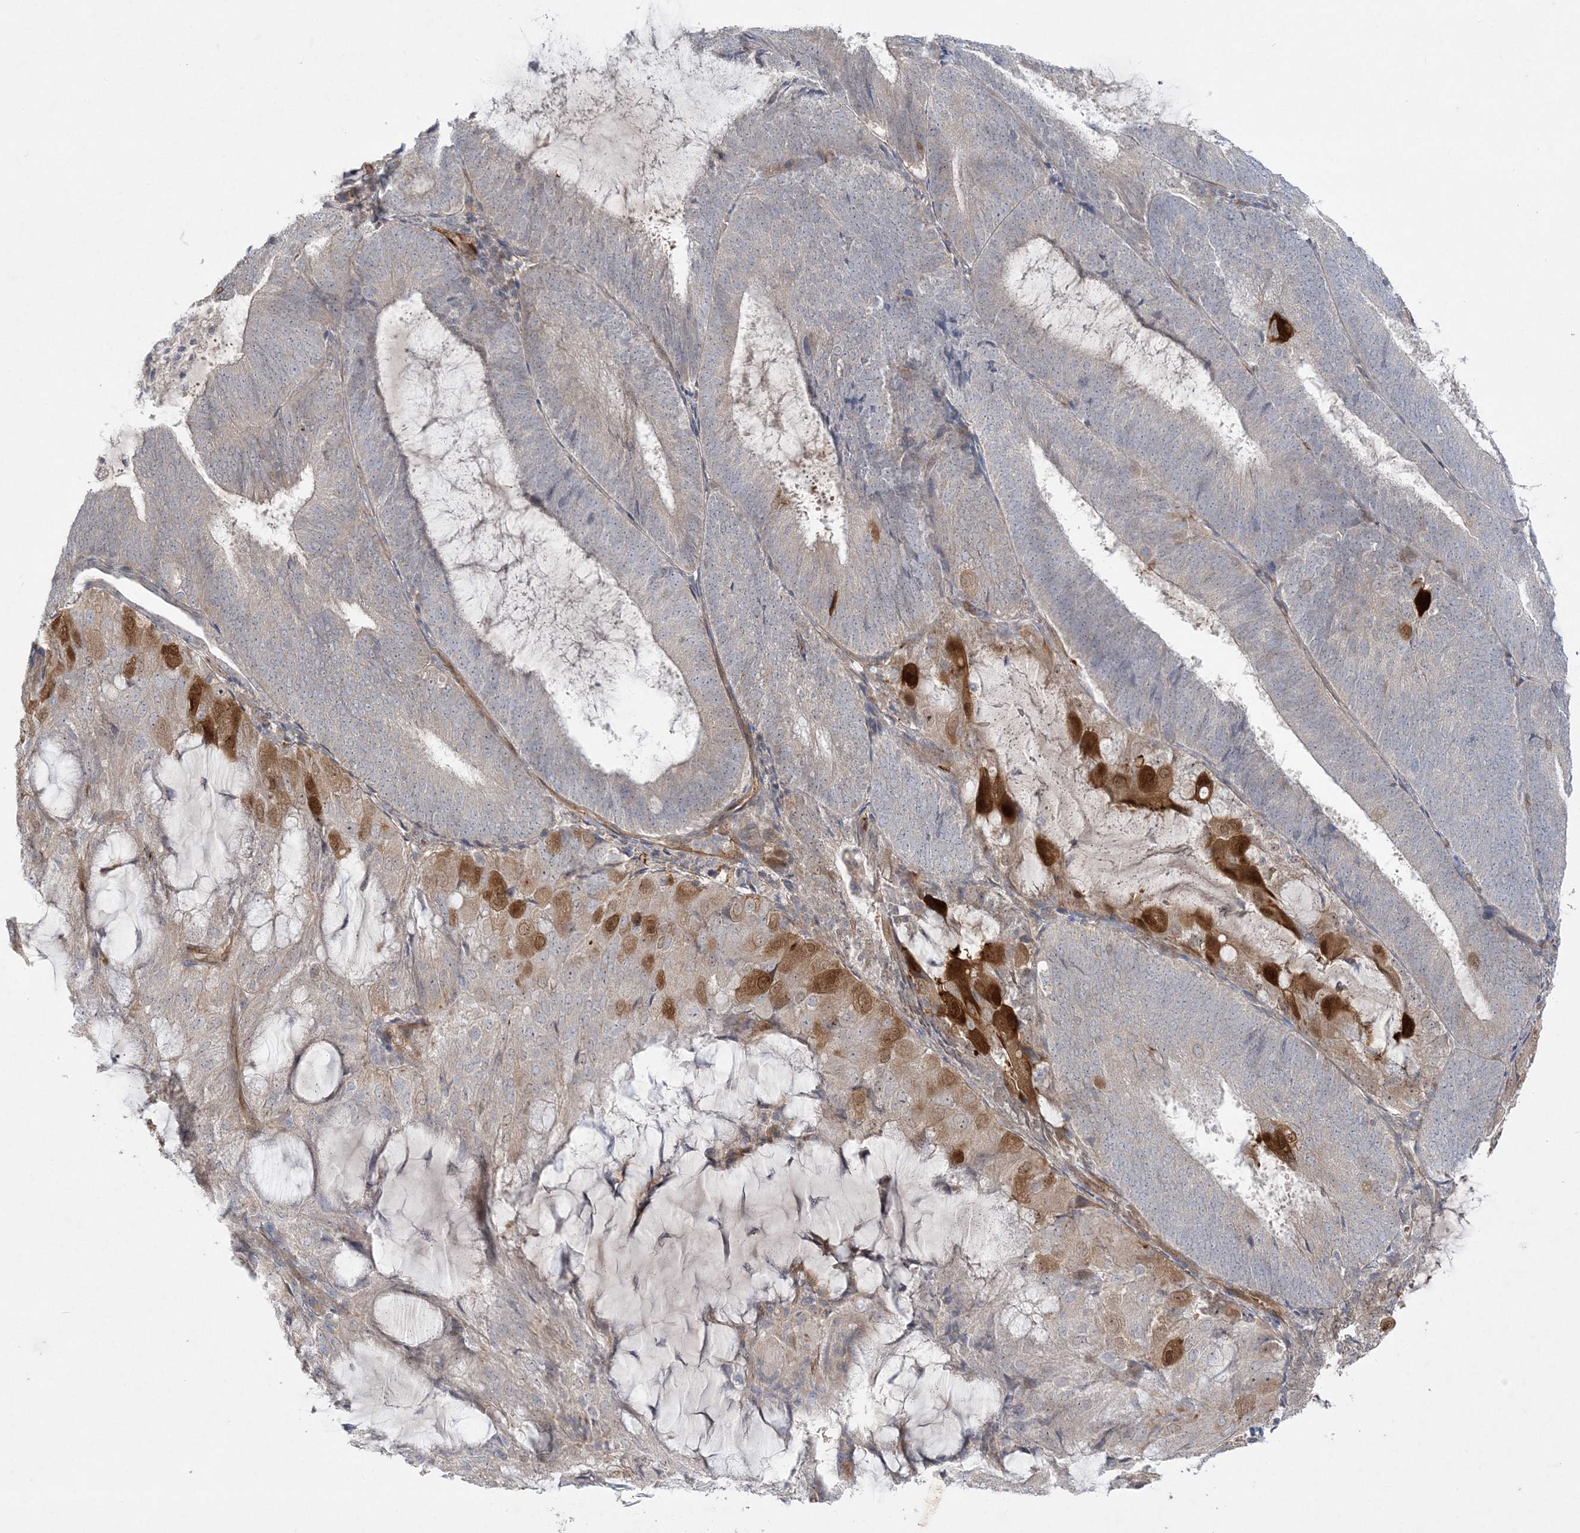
{"staining": {"intensity": "moderate", "quantity": "<25%", "location": "cytoplasmic/membranous,nuclear"}, "tissue": "endometrial cancer", "cell_type": "Tumor cells", "image_type": "cancer", "snomed": [{"axis": "morphology", "description": "Adenocarcinoma, NOS"}, {"axis": "topography", "description": "Endometrium"}], "caption": "Immunohistochemical staining of endometrial cancer exhibits low levels of moderate cytoplasmic/membranous and nuclear protein positivity in approximately <25% of tumor cells.", "gene": "INPP1", "patient": {"sex": "female", "age": 81}}